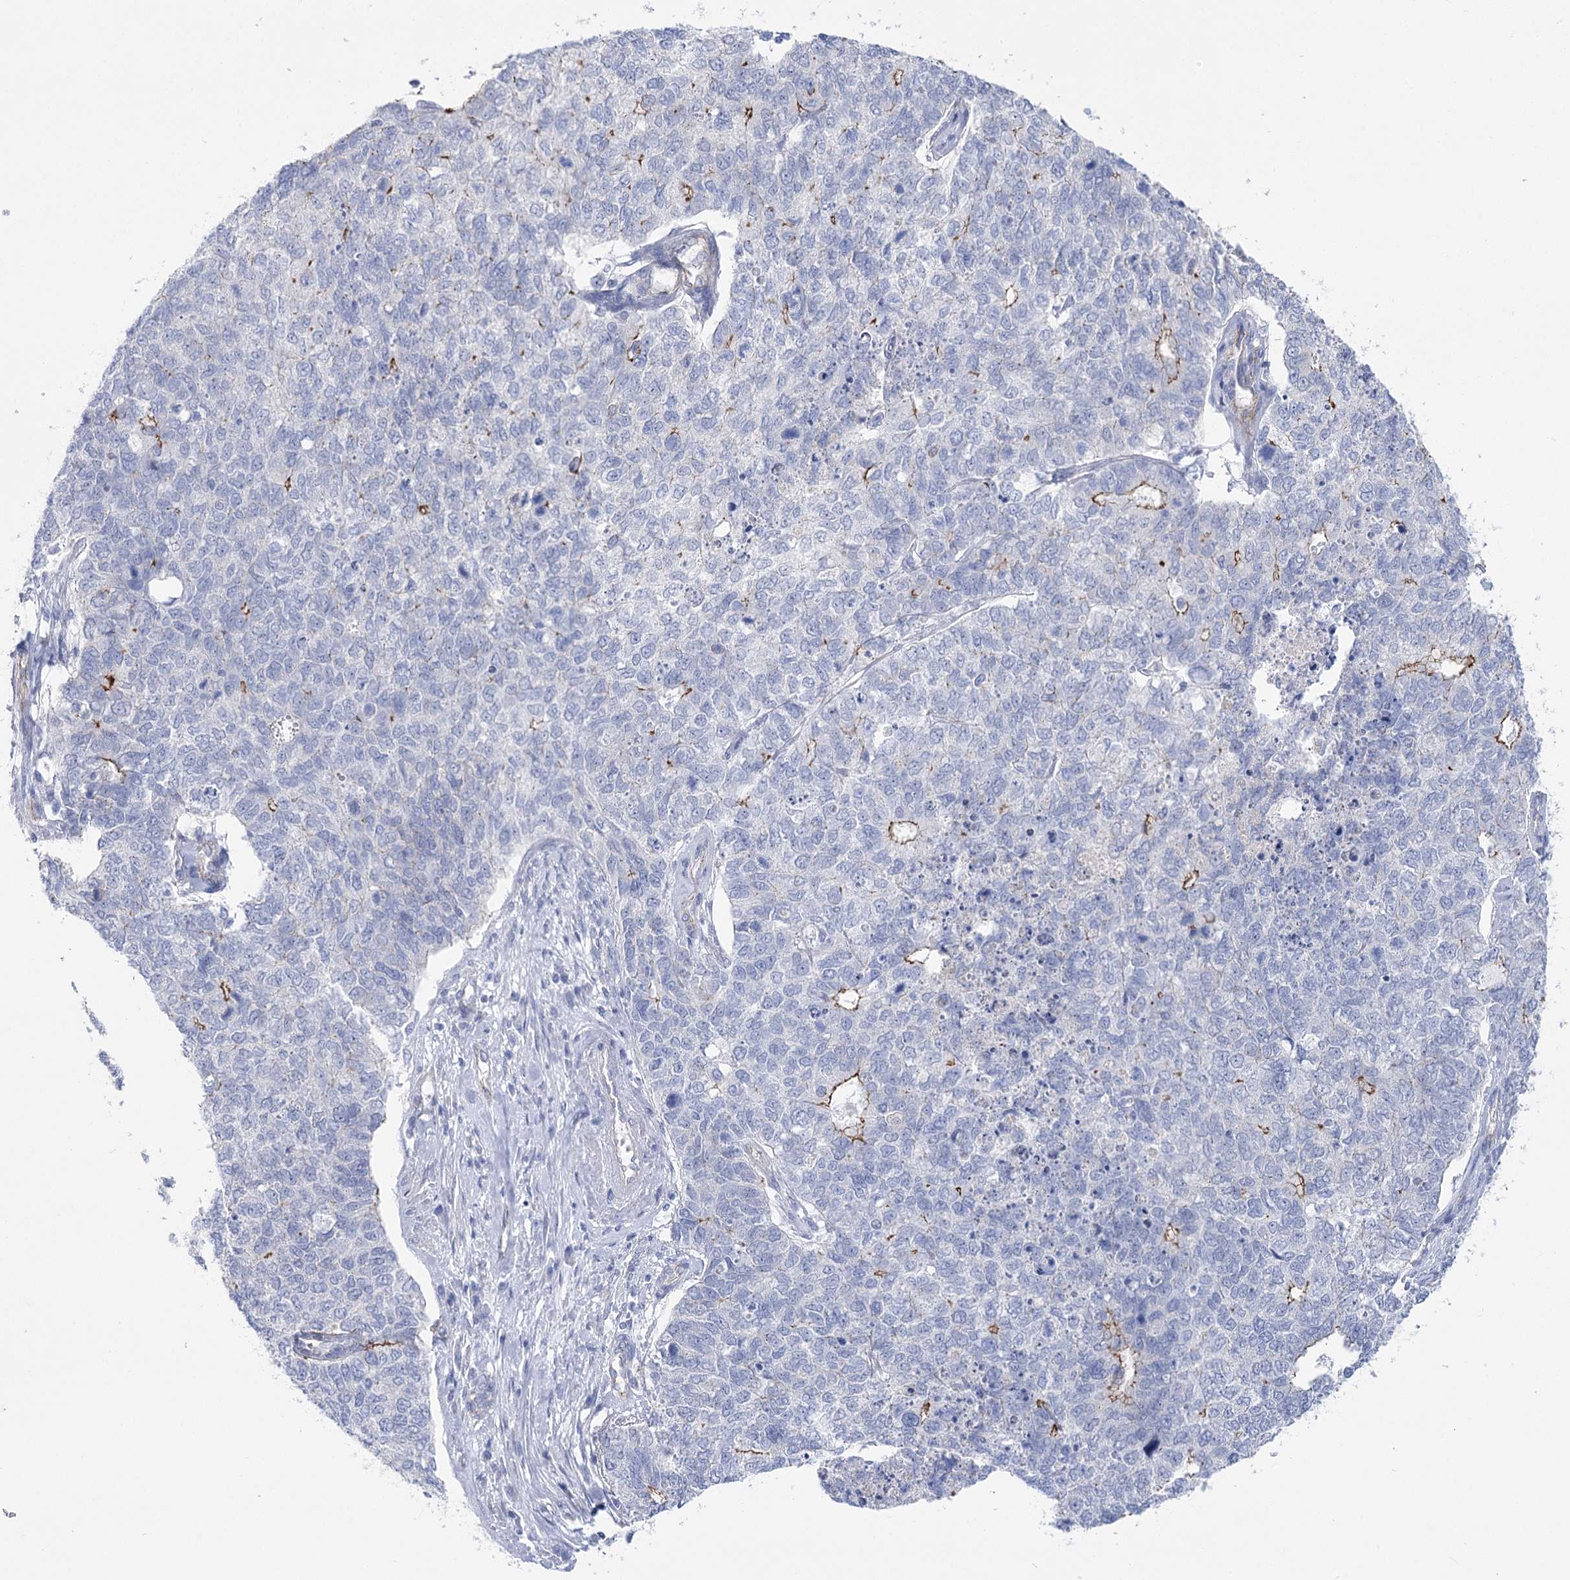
{"staining": {"intensity": "moderate", "quantity": "<25%", "location": "cytoplasmic/membranous"}, "tissue": "cervical cancer", "cell_type": "Tumor cells", "image_type": "cancer", "snomed": [{"axis": "morphology", "description": "Squamous cell carcinoma, NOS"}, {"axis": "topography", "description": "Cervix"}], "caption": "This image demonstrates immunohistochemistry staining of human cervical squamous cell carcinoma, with low moderate cytoplasmic/membranous positivity in about <25% of tumor cells.", "gene": "NRAP", "patient": {"sex": "female", "age": 63}}